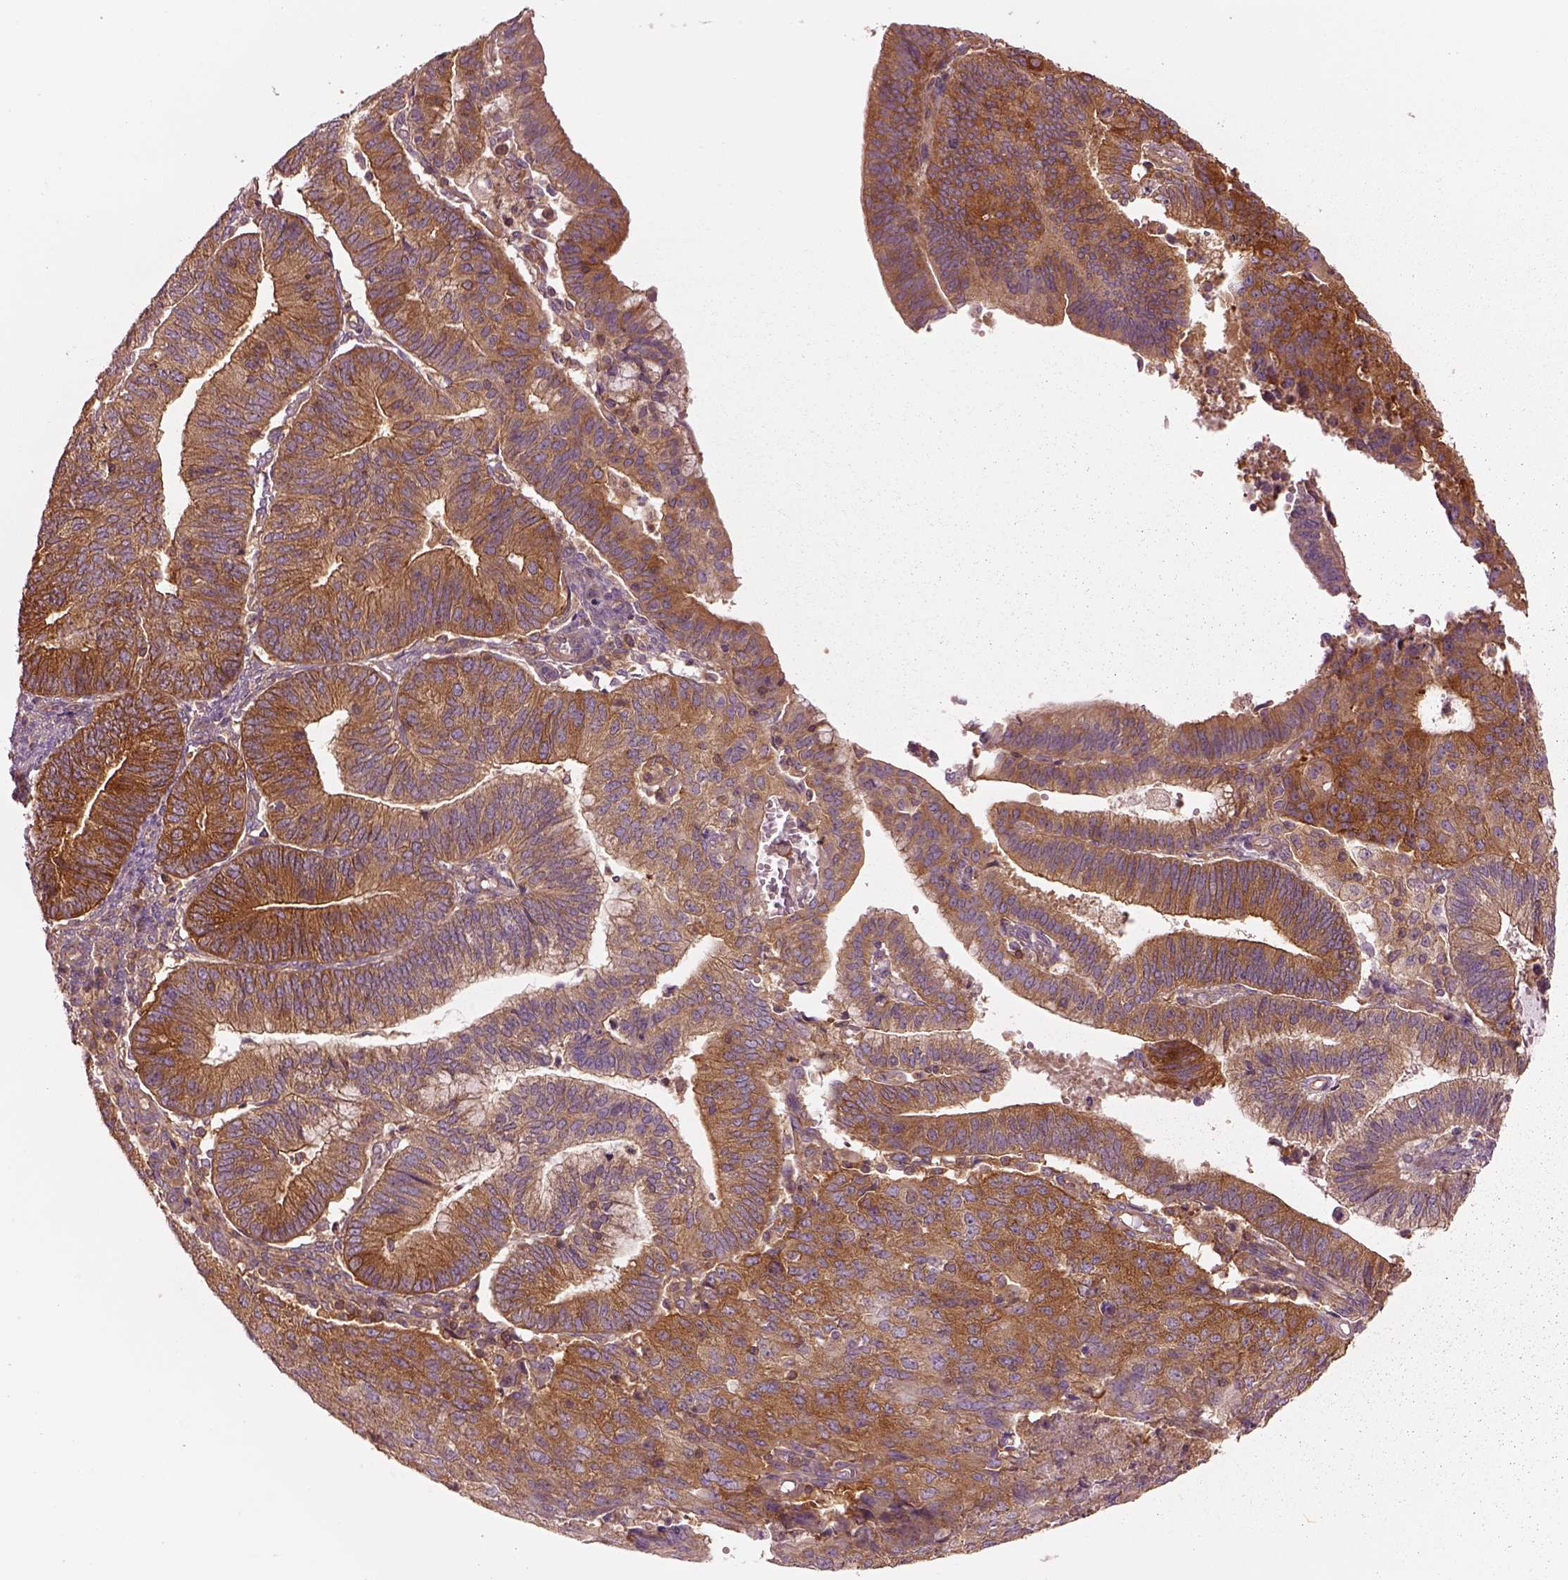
{"staining": {"intensity": "moderate", "quantity": ">75%", "location": "cytoplasmic/membranous"}, "tissue": "endometrial cancer", "cell_type": "Tumor cells", "image_type": "cancer", "snomed": [{"axis": "morphology", "description": "Adenocarcinoma, NOS"}, {"axis": "topography", "description": "Endometrium"}], "caption": "Immunohistochemical staining of human endometrial cancer demonstrates medium levels of moderate cytoplasmic/membranous expression in about >75% of tumor cells.", "gene": "CAD", "patient": {"sex": "female", "age": 82}}